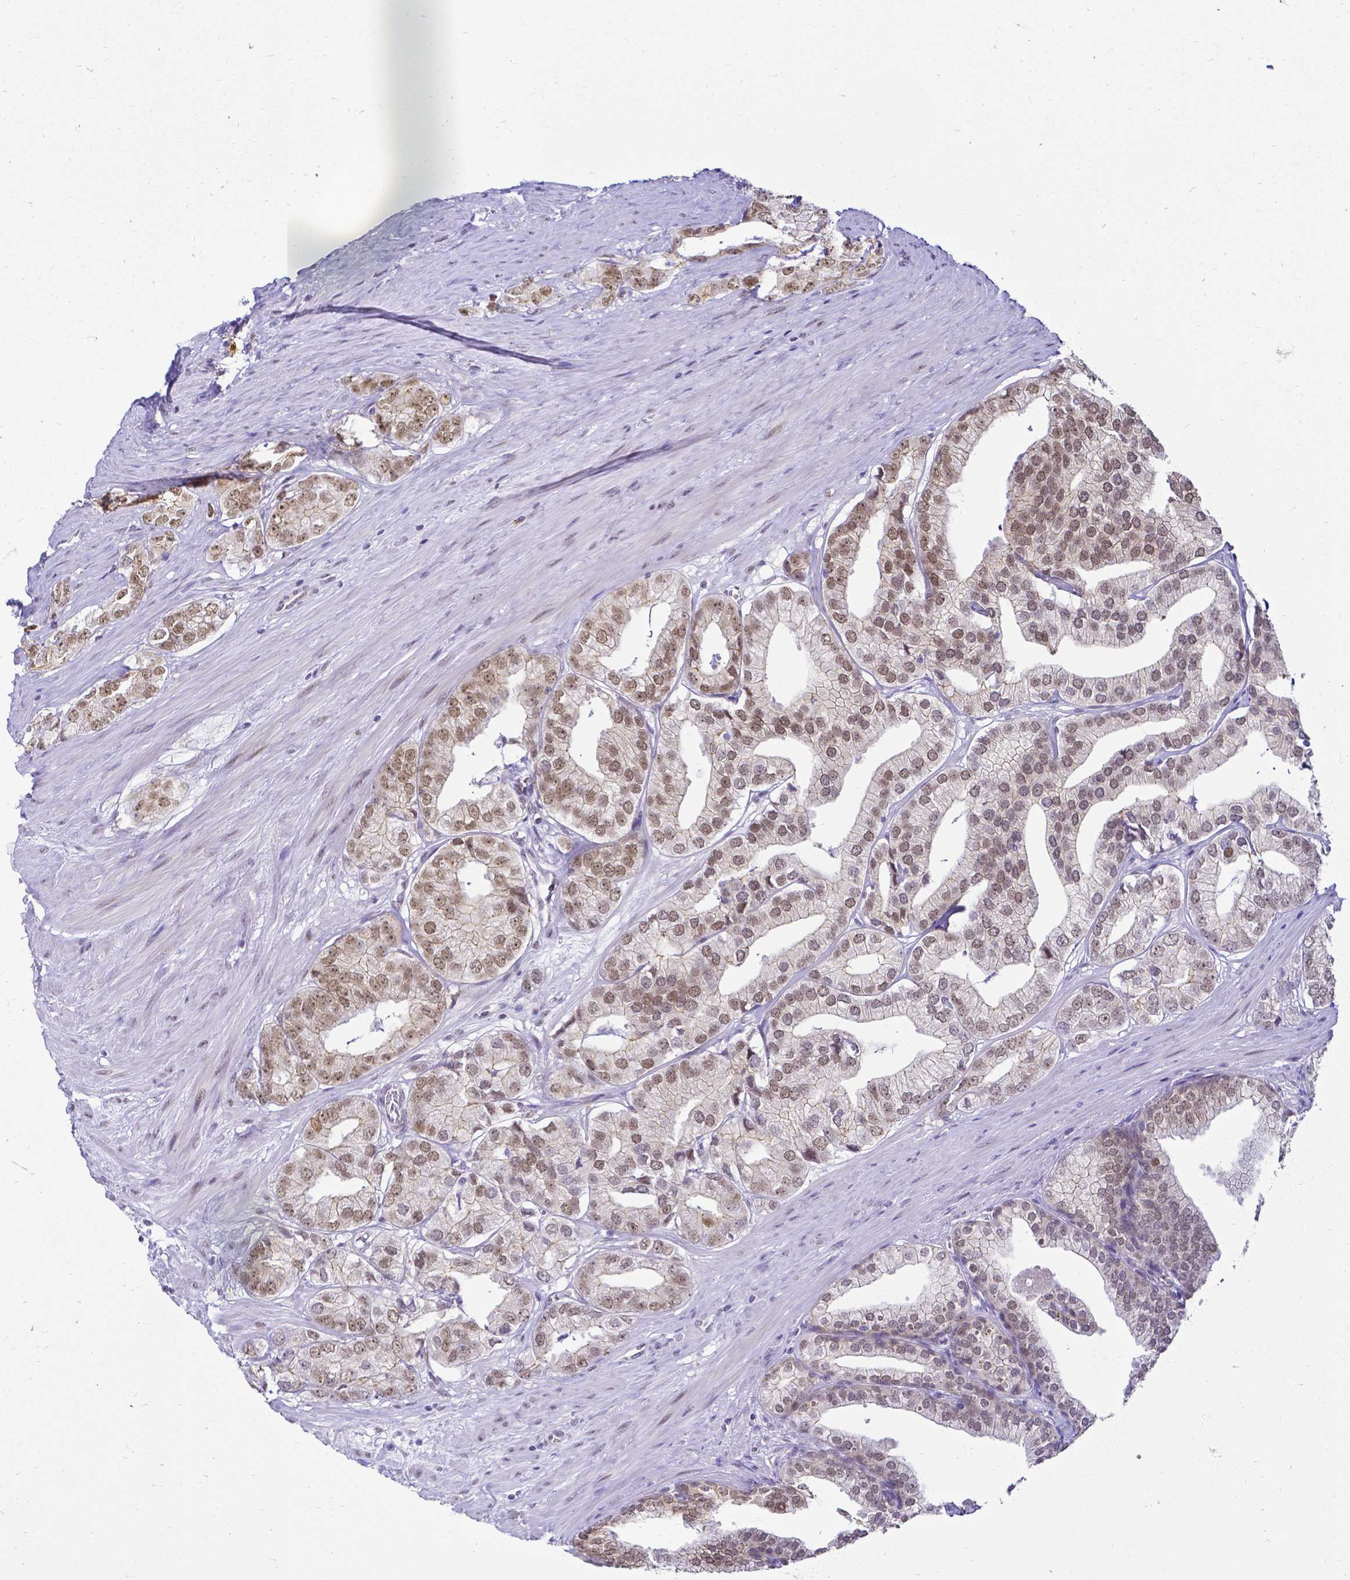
{"staining": {"intensity": "moderate", "quantity": ">75%", "location": "nuclear"}, "tissue": "prostate cancer", "cell_type": "Tumor cells", "image_type": "cancer", "snomed": [{"axis": "morphology", "description": "Adenocarcinoma, High grade"}, {"axis": "topography", "description": "Prostate"}], "caption": "Protein analysis of prostate adenocarcinoma (high-grade) tissue shows moderate nuclear positivity in approximately >75% of tumor cells.", "gene": "FAM83G", "patient": {"sex": "male", "age": 58}}